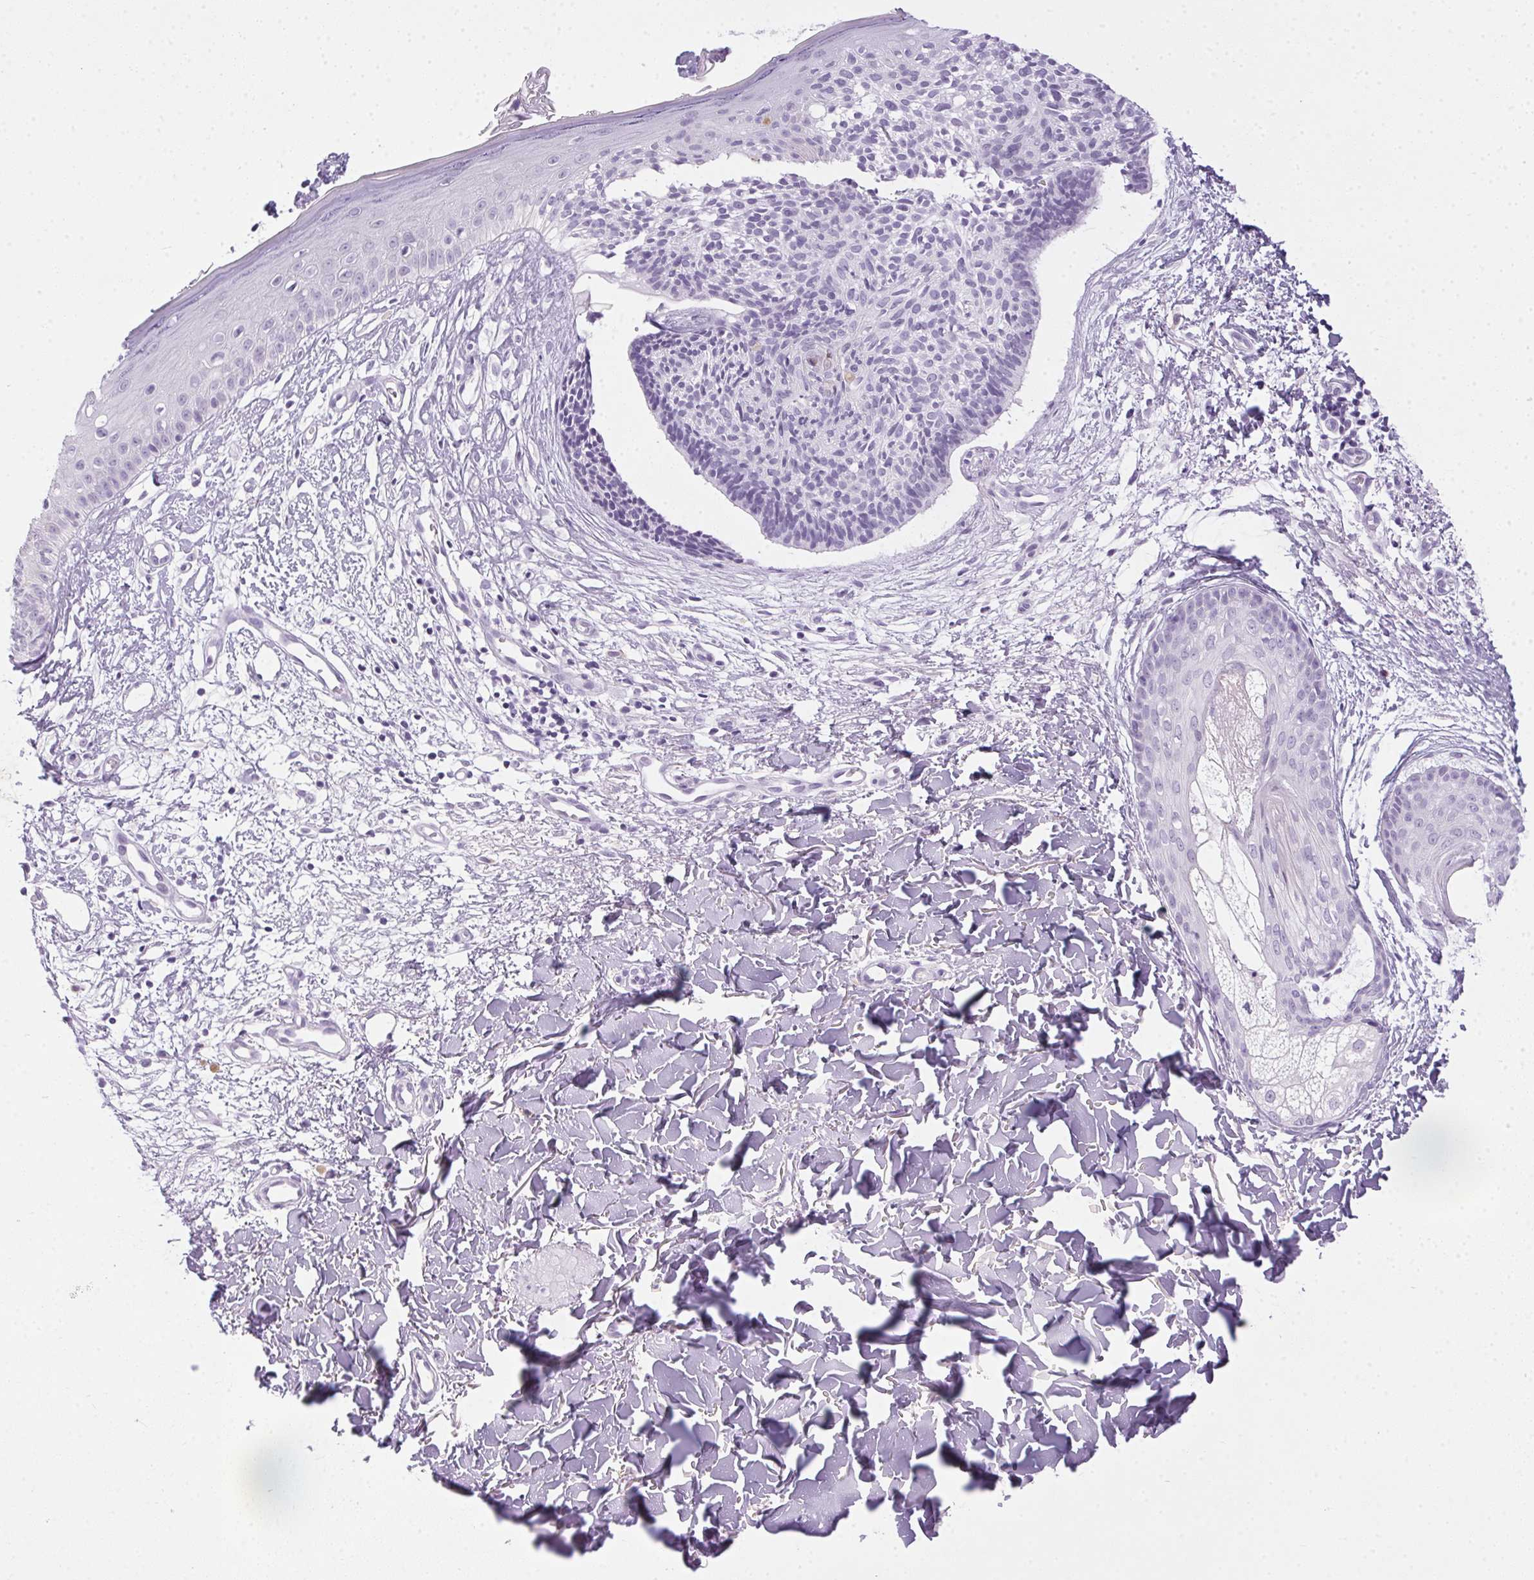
{"staining": {"intensity": "negative", "quantity": "none", "location": "none"}, "tissue": "skin cancer", "cell_type": "Tumor cells", "image_type": "cancer", "snomed": [{"axis": "morphology", "description": "Basal cell carcinoma"}, {"axis": "topography", "description": "Skin"}], "caption": "The photomicrograph demonstrates no significant expression in tumor cells of basal cell carcinoma (skin).", "gene": "POPDC2", "patient": {"sex": "male", "age": 51}}